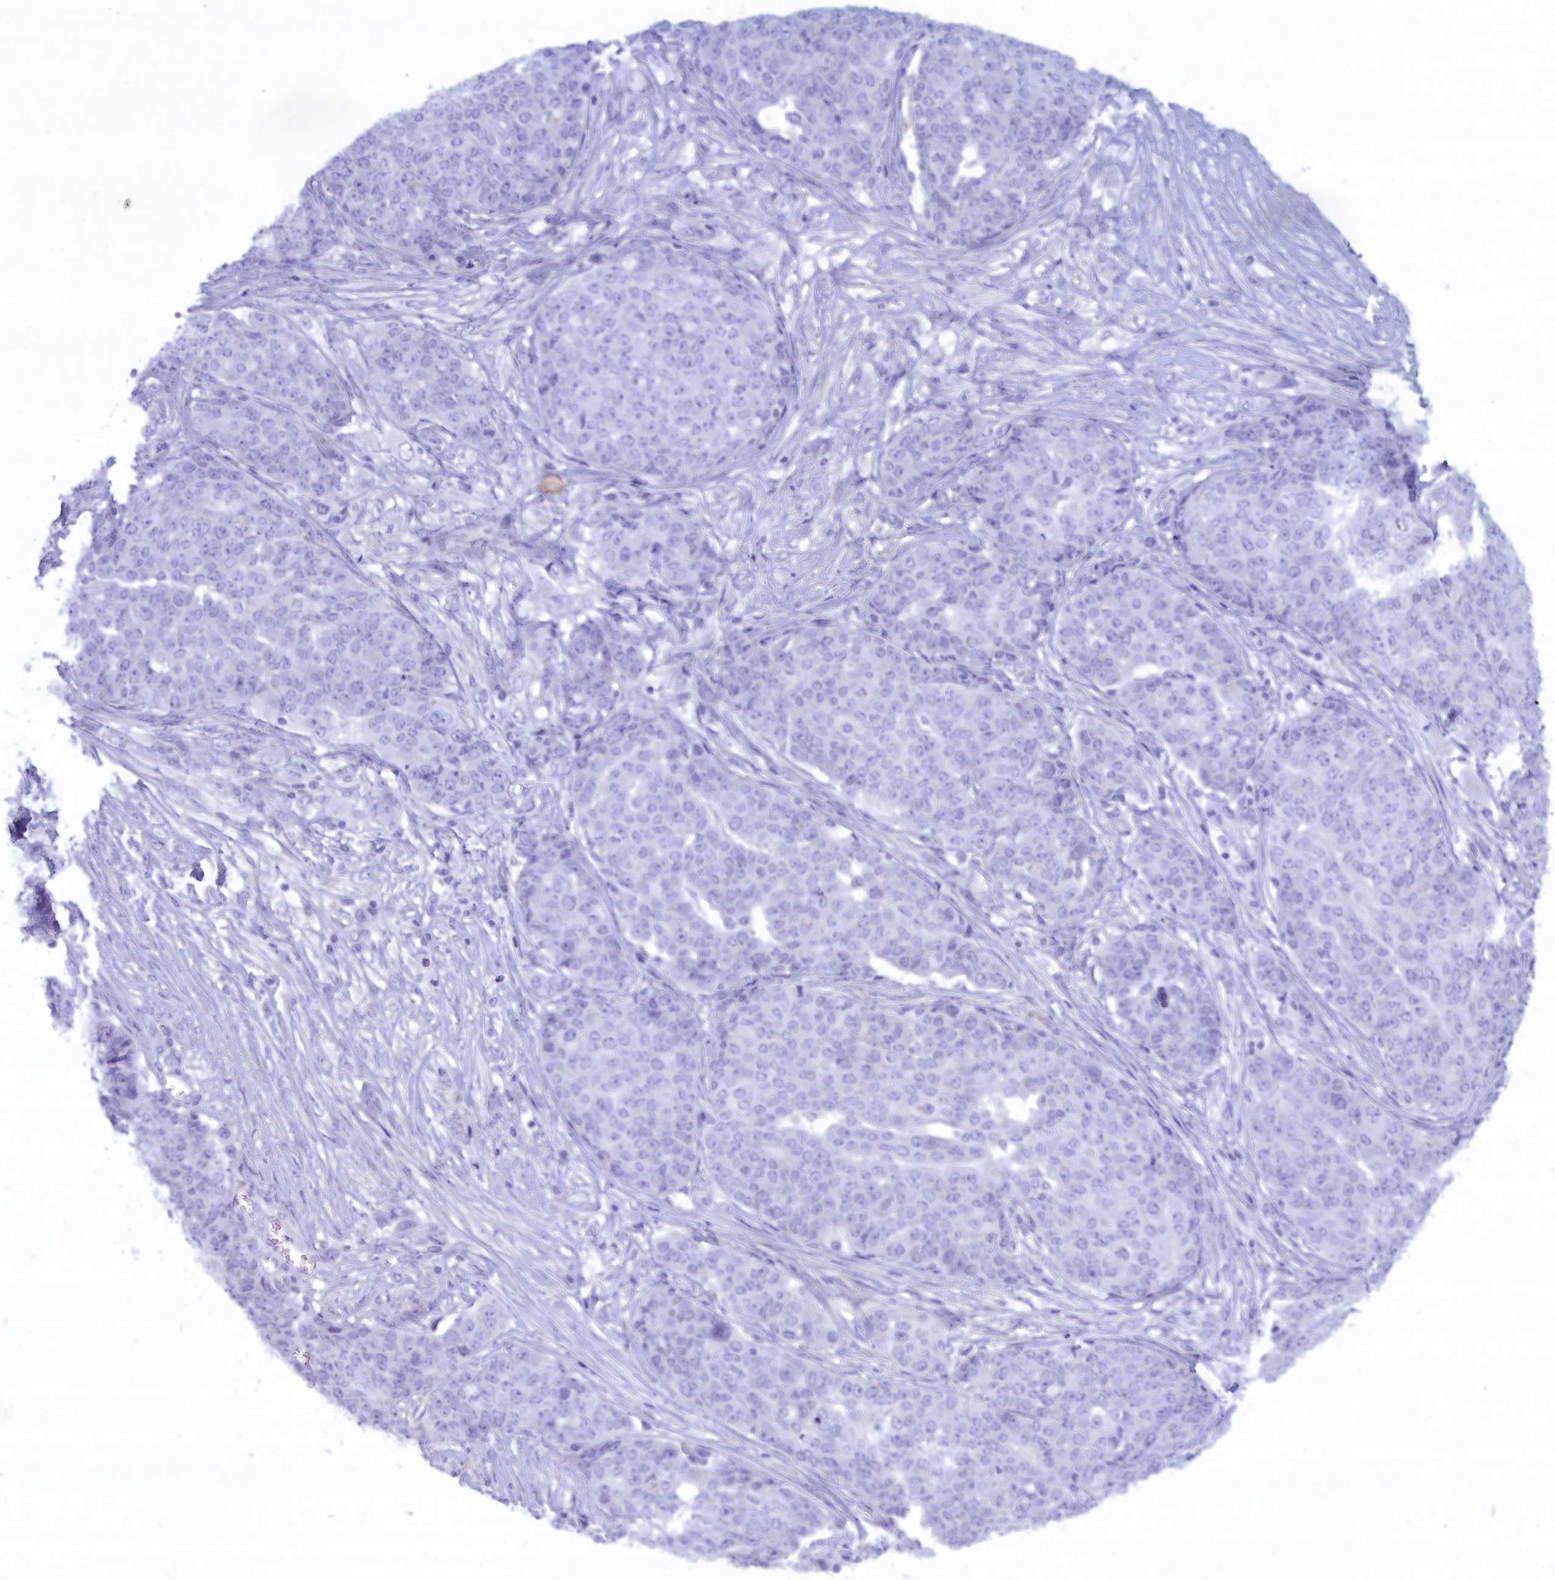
{"staining": {"intensity": "negative", "quantity": "none", "location": "none"}, "tissue": "ovarian cancer", "cell_type": "Tumor cells", "image_type": "cancer", "snomed": [{"axis": "morphology", "description": "Cystadenocarcinoma, serous, NOS"}, {"axis": "topography", "description": "Soft tissue"}, {"axis": "topography", "description": "Ovary"}], "caption": "Histopathology image shows no protein positivity in tumor cells of ovarian cancer tissue.", "gene": "MPV17L2", "patient": {"sex": "female", "age": 57}}